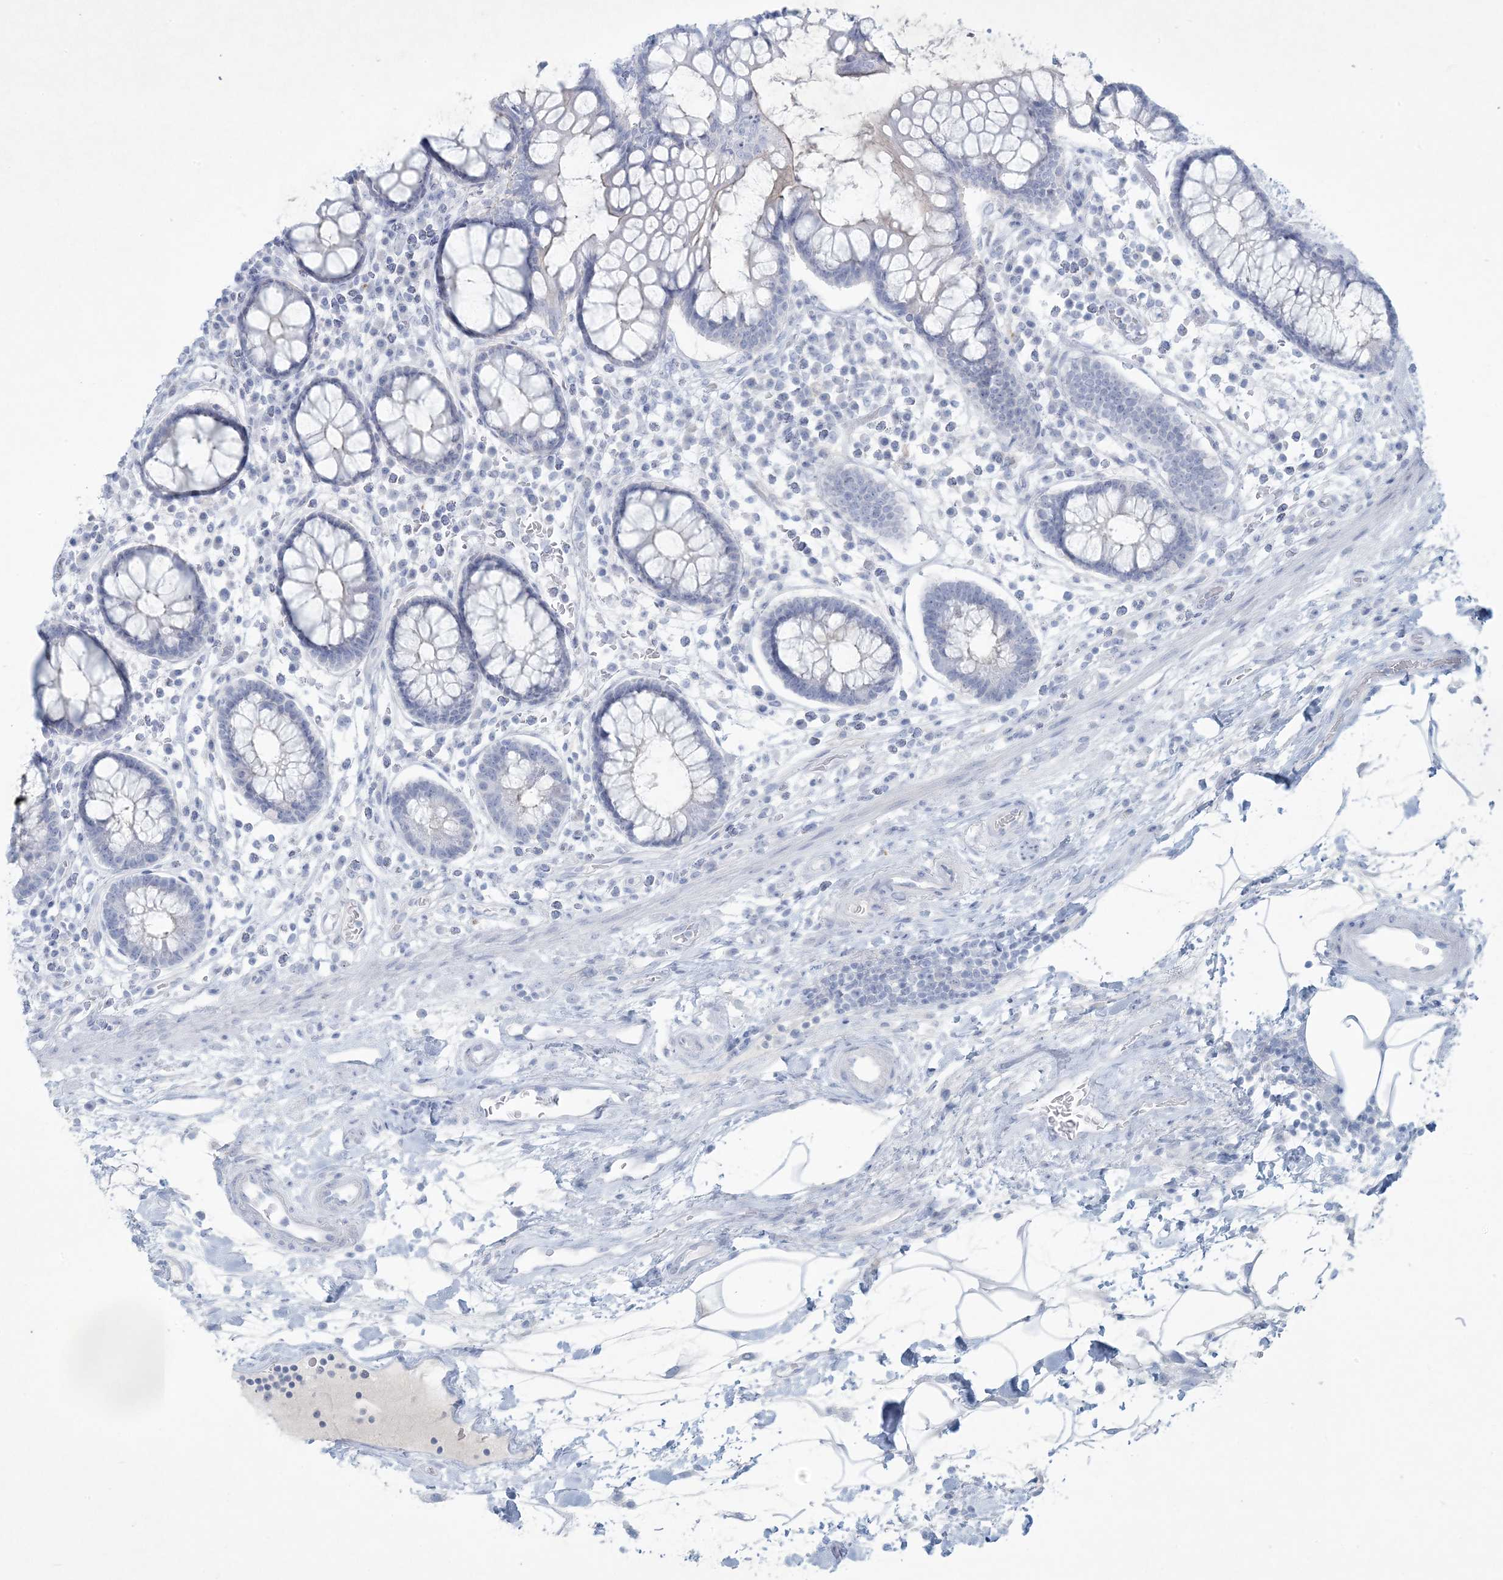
{"staining": {"intensity": "negative", "quantity": "none", "location": "none"}, "tissue": "colon", "cell_type": "Endothelial cells", "image_type": "normal", "snomed": [{"axis": "morphology", "description": "Normal tissue, NOS"}, {"axis": "topography", "description": "Colon"}], "caption": "An IHC image of normal colon is shown. There is no staining in endothelial cells of colon. (Brightfield microscopy of DAB (3,3'-diaminobenzidine) IHC at high magnification).", "gene": "CCDC24", "patient": {"sex": "female", "age": 79}}